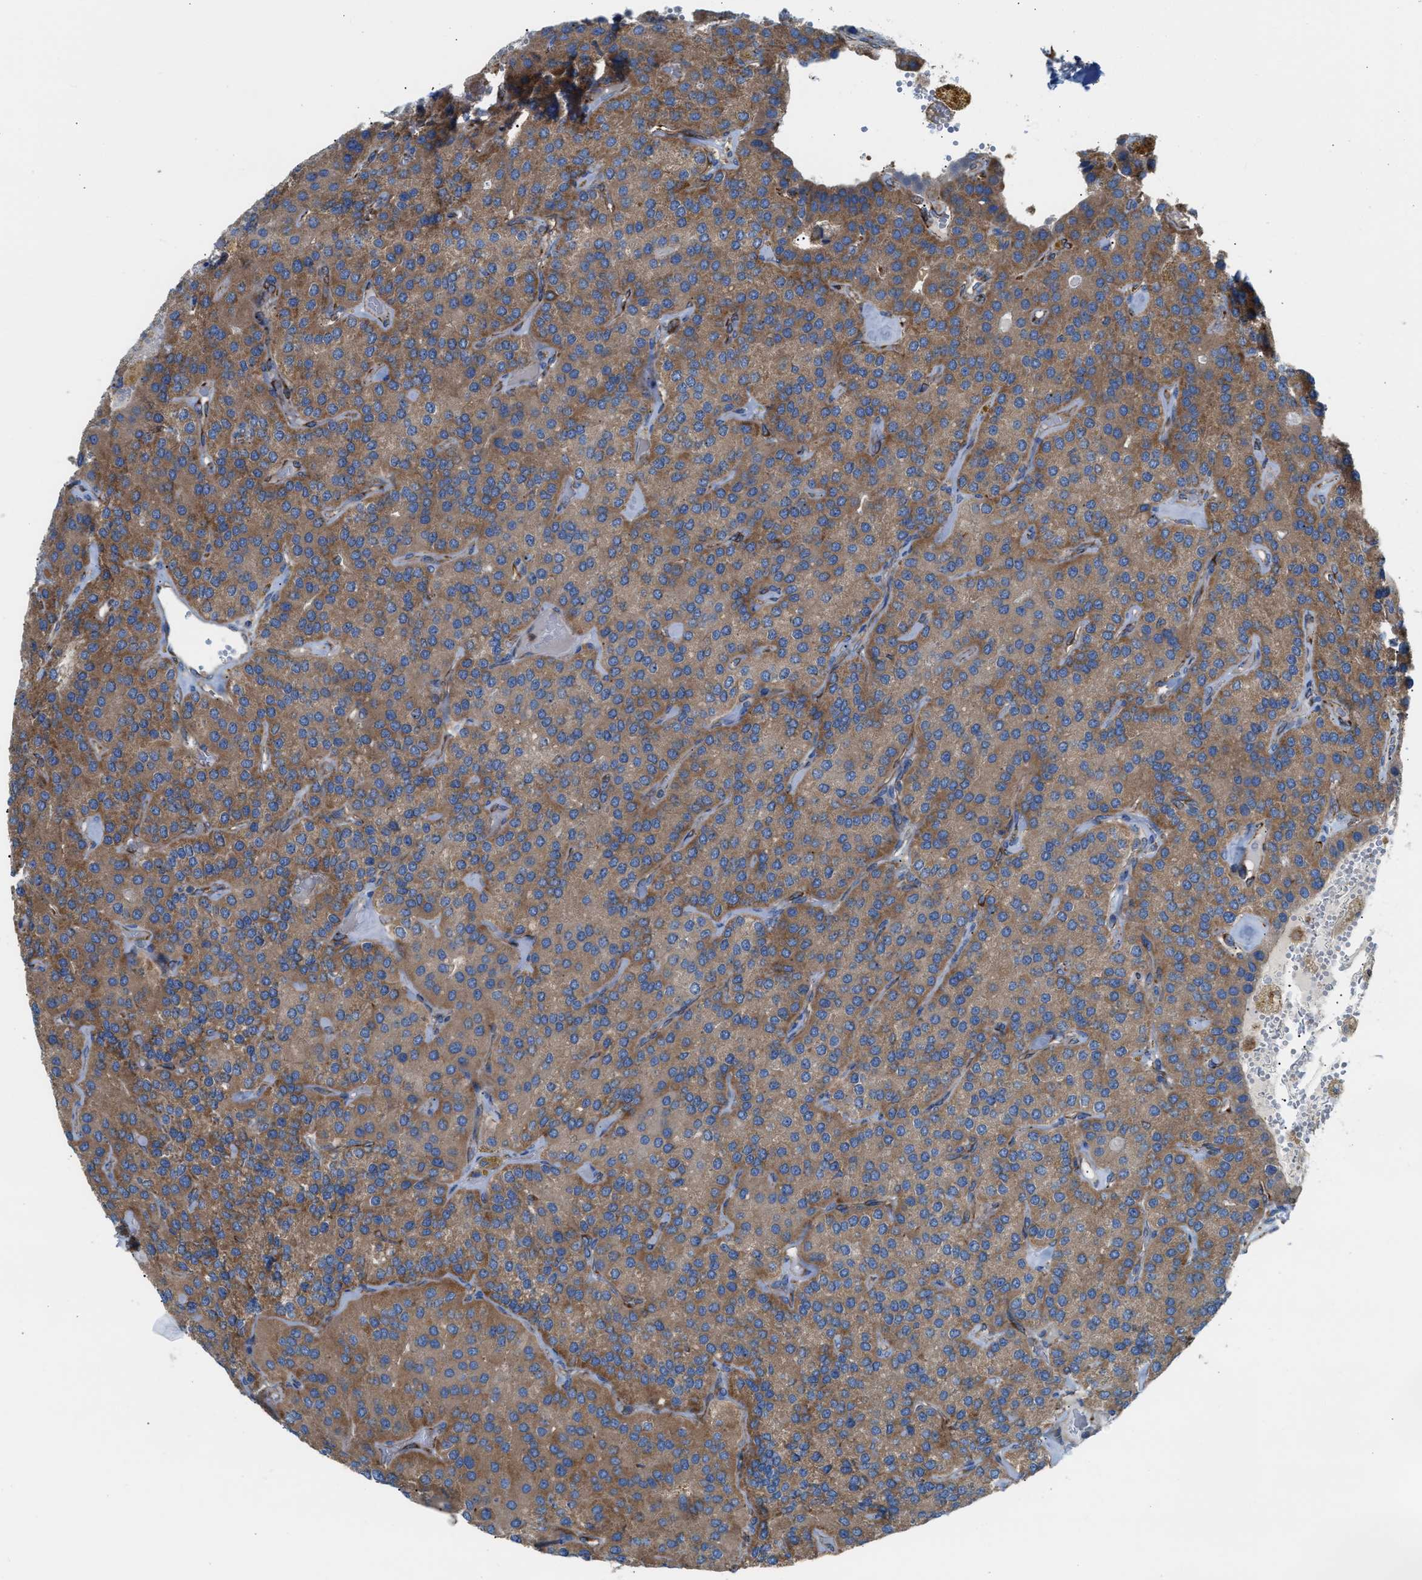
{"staining": {"intensity": "strong", "quantity": ">75%", "location": "cytoplasmic/membranous"}, "tissue": "parathyroid gland", "cell_type": "Glandular cells", "image_type": "normal", "snomed": [{"axis": "morphology", "description": "Normal tissue, NOS"}, {"axis": "morphology", "description": "Adenoma, NOS"}, {"axis": "topography", "description": "Parathyroid gland"}], "caption": "Approximately >75% of glandular cells in unremarkable human parathyroid gland exhibit strong cytoplasmic/membranous protein positivity as visualized by brown immunohistochemical staining.", "gene": "TBC1D15", "patient": {"sex": "female", "age": 86}}